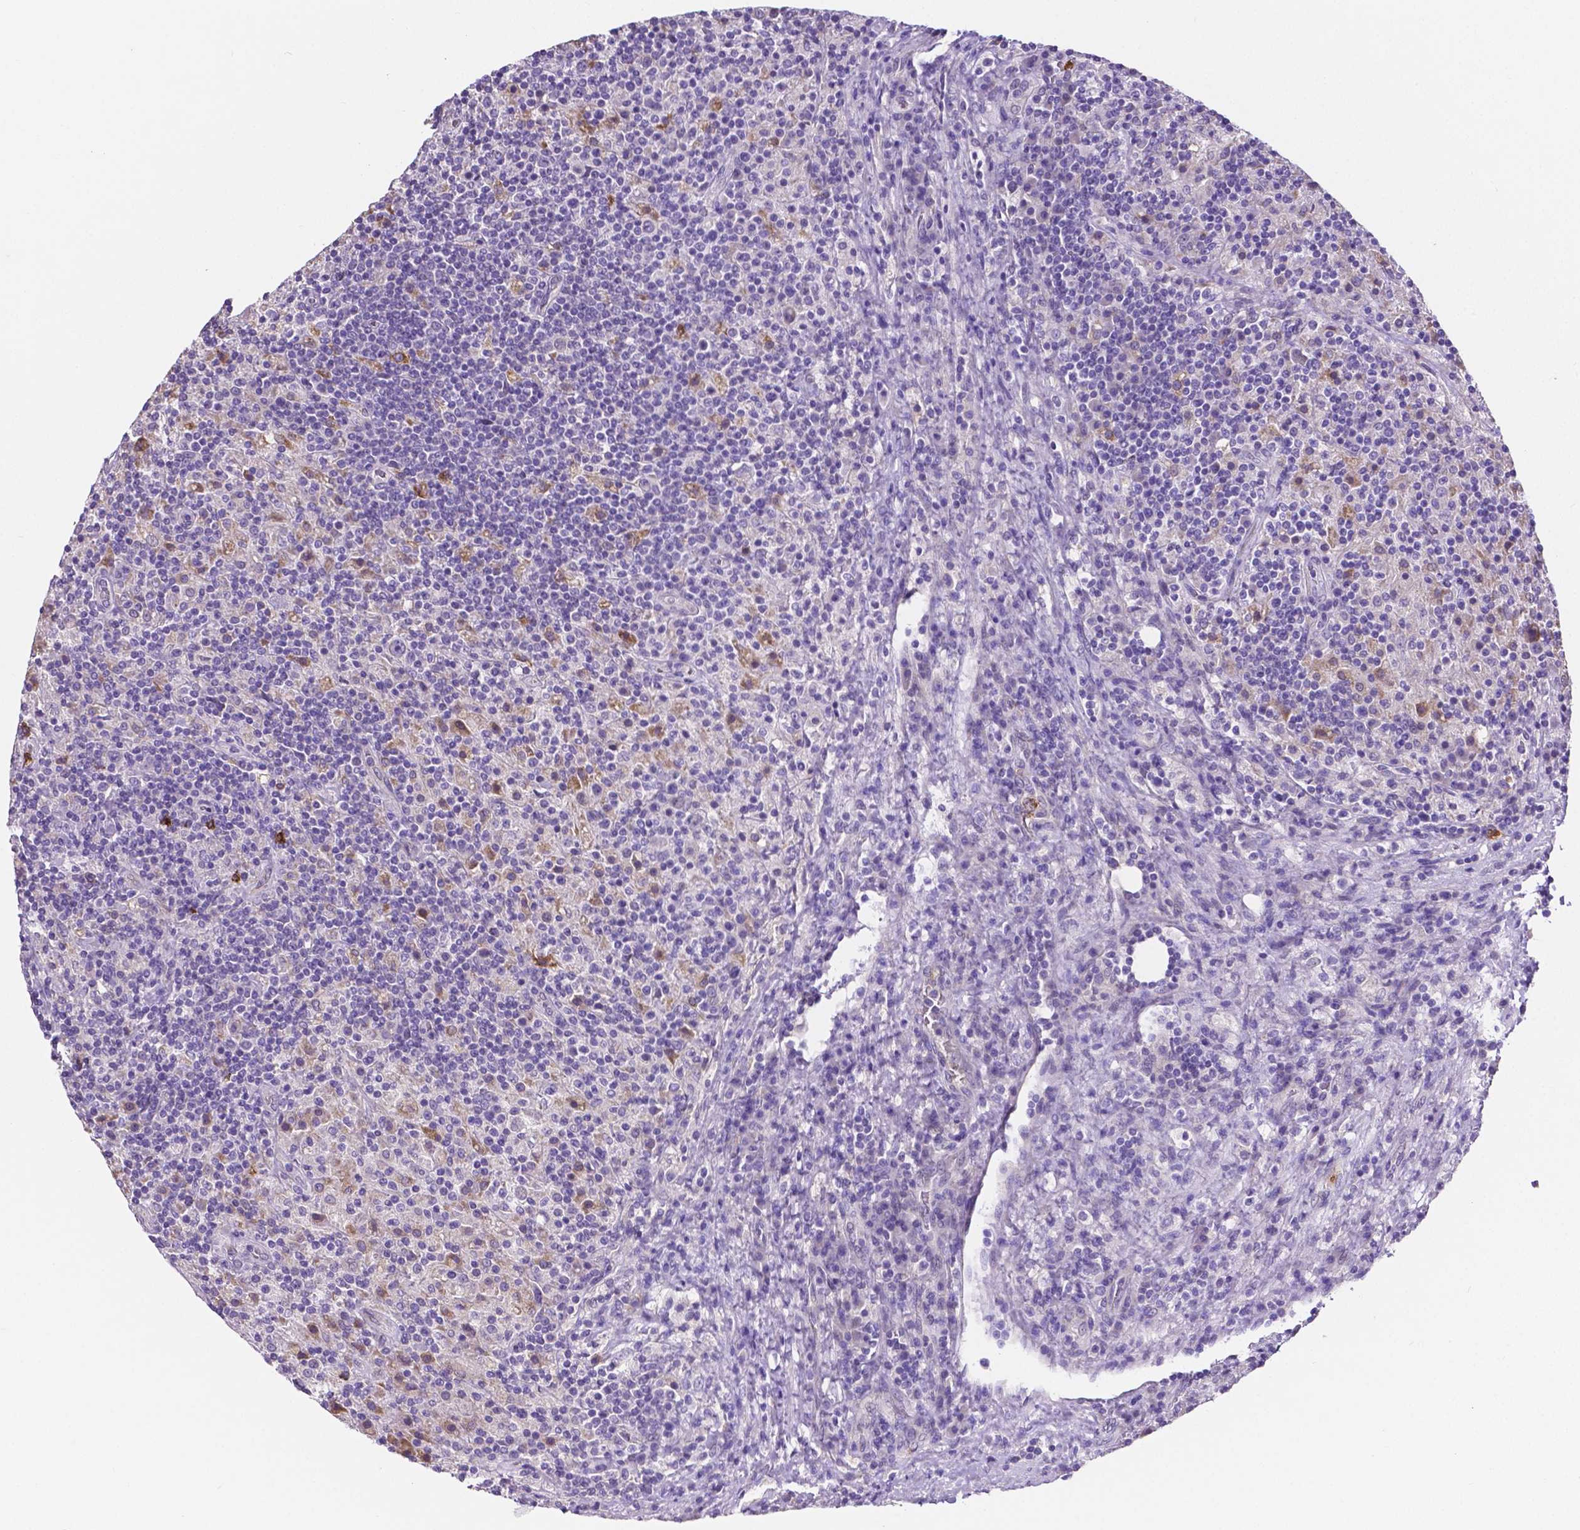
{"staining": {"intensity": "negative", "quantity": "none", "location": "none"}, "tissue": "lymphoma", "cell_type": "Tumor cells", "image_type": "cancer", "snomed": [{"axis": "morphology", "description": "Hodgkin's disease, NOS"}, {"axis": "topography", "description": "Lymph node"}], "caption": "High power microscopy image of an immunohistochemistry (IHC) image of Hodgkin's disease, revealing no significant positivity in tumor cells.", "gene": "MMP9", "patient": {"sex": "male", "age": 70}}